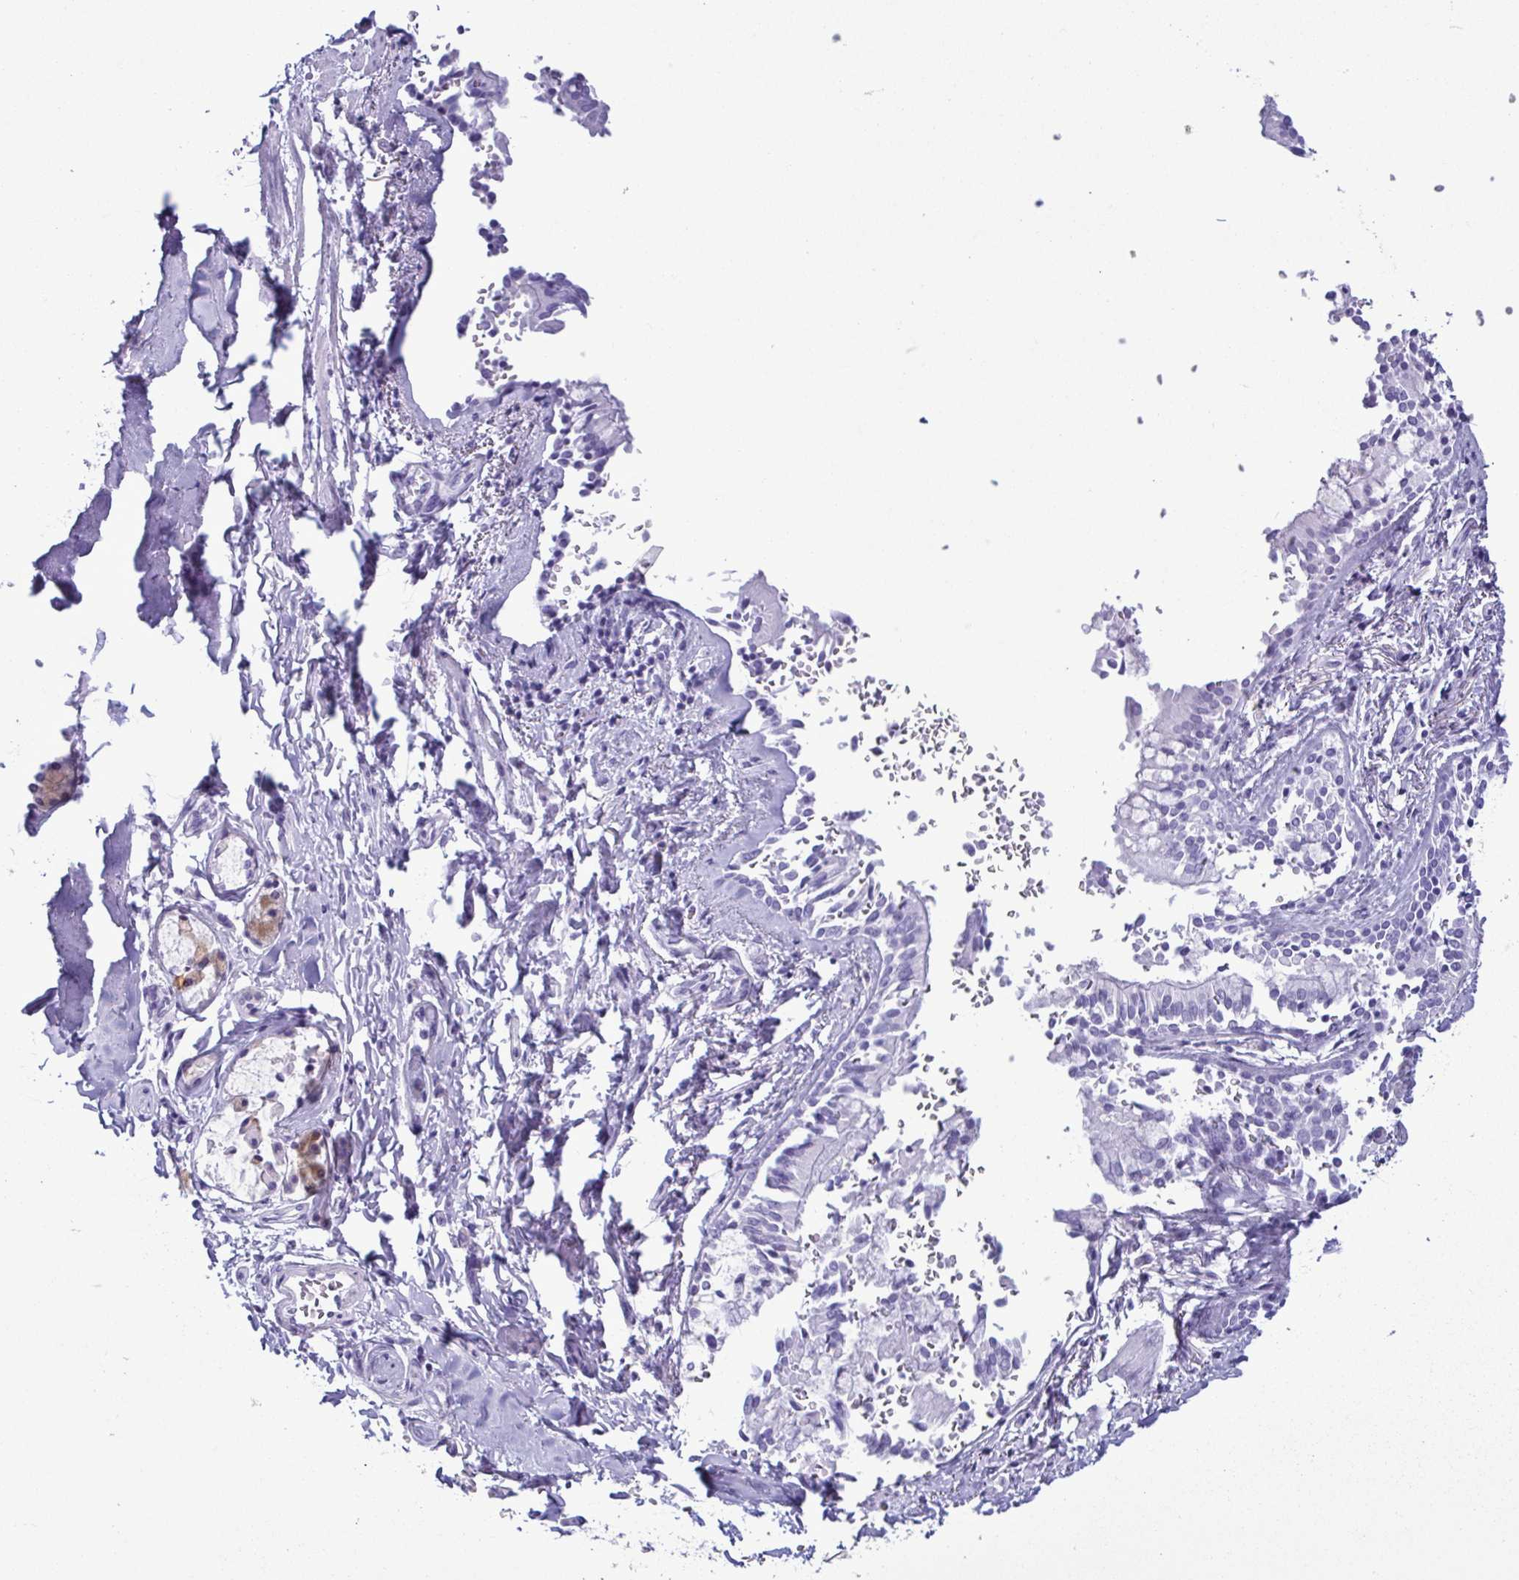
{"staining": {"intensity": "negative", "quantity": "none", "location": "none"}, "tissue": "soft tissue", "cell_type": "Chondrocytes", "image_type": "normal", "snomed": [{"axis": "morphology", "description": "Normal tissue, NOS"}, {"axis": "topography", "description": "Cartilage tissue"}, {"axis": "topography", "description": "Bronchus"}, {"axis": "topography", "description": "Peripheral nerve tissue"}], "caption": "A histopathology image of soft tissue stained for a protein shows no brown staining in chondrocytes.", "gene": "LTF", "patient": {"sex": "male", "age": 67}}